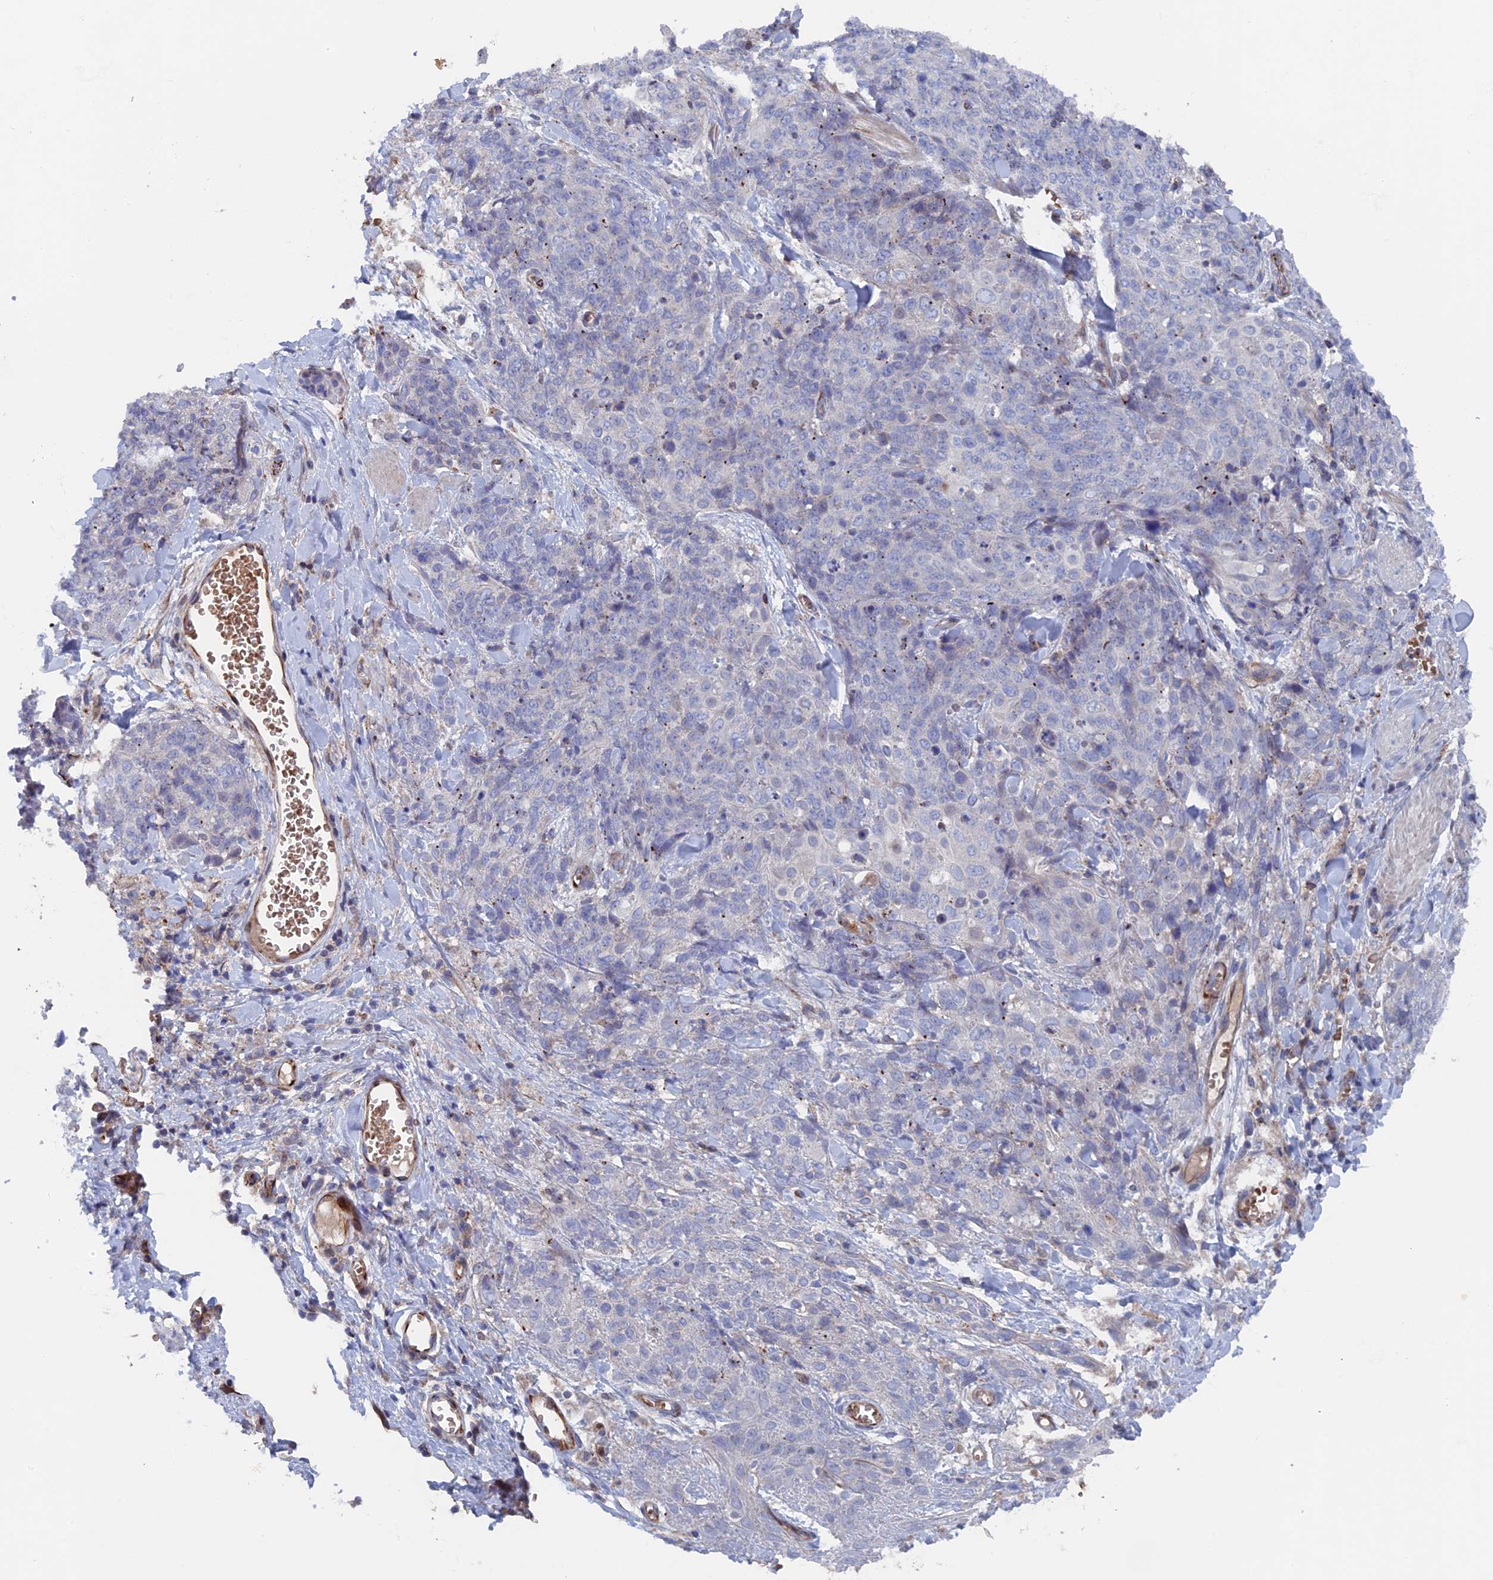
{"staining": {"intensity": "negative", "quantity": "none", "location": "none"}, "tissue": "skin cancer", "cell_type": "Tumor cells", "image_type": "cancer", "snomed": [{"axis": "morphology", "description": "Squamous cell carcinoma, NOS"}, {"axis": "topography", "description": "Skin"}, {"axis": "topography", "description": "Vulva"}], "caption": "A micrograph of human skin squamous cell carcinoma is negative for staining in tumor cells.", "gene": "SMG9", "patient": {"sex": "female", "age": 85}}